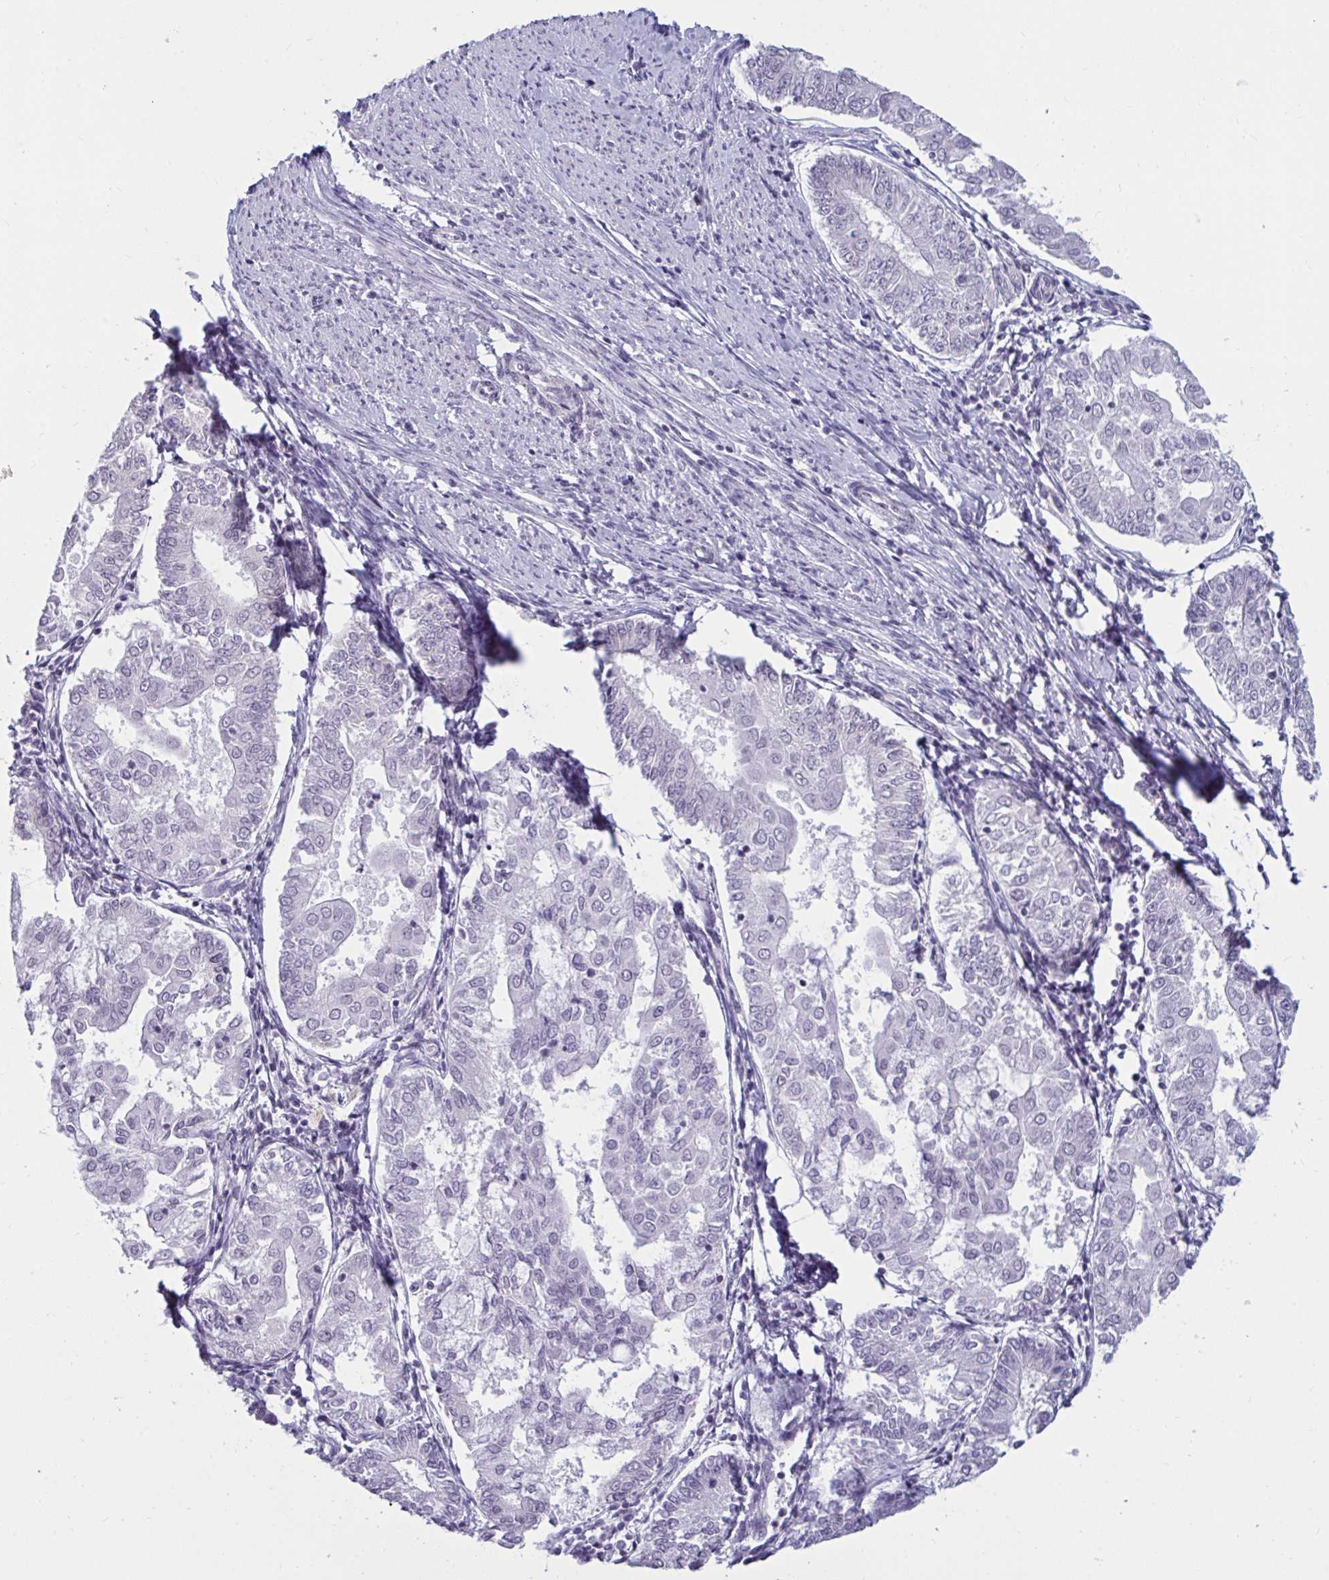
{"staining": {"intensity": "negative", "quantity": "none", "location": "none"}, "tissue": "endometrial cancer", "cell_type": "Tumor cells", "image_type": "cancer", "snomed": [{"axis": "morphology", "description": "Adenocarcinoma, NOS"}, {"axis": "topography", "description": "Endometrium"}], "caption": "Tumor cells show no significant protein expression in endometrial cancer (adenocarcinoma).", "gene": "TBC1D4", "patient": {"sex": "female", "age": 68}}